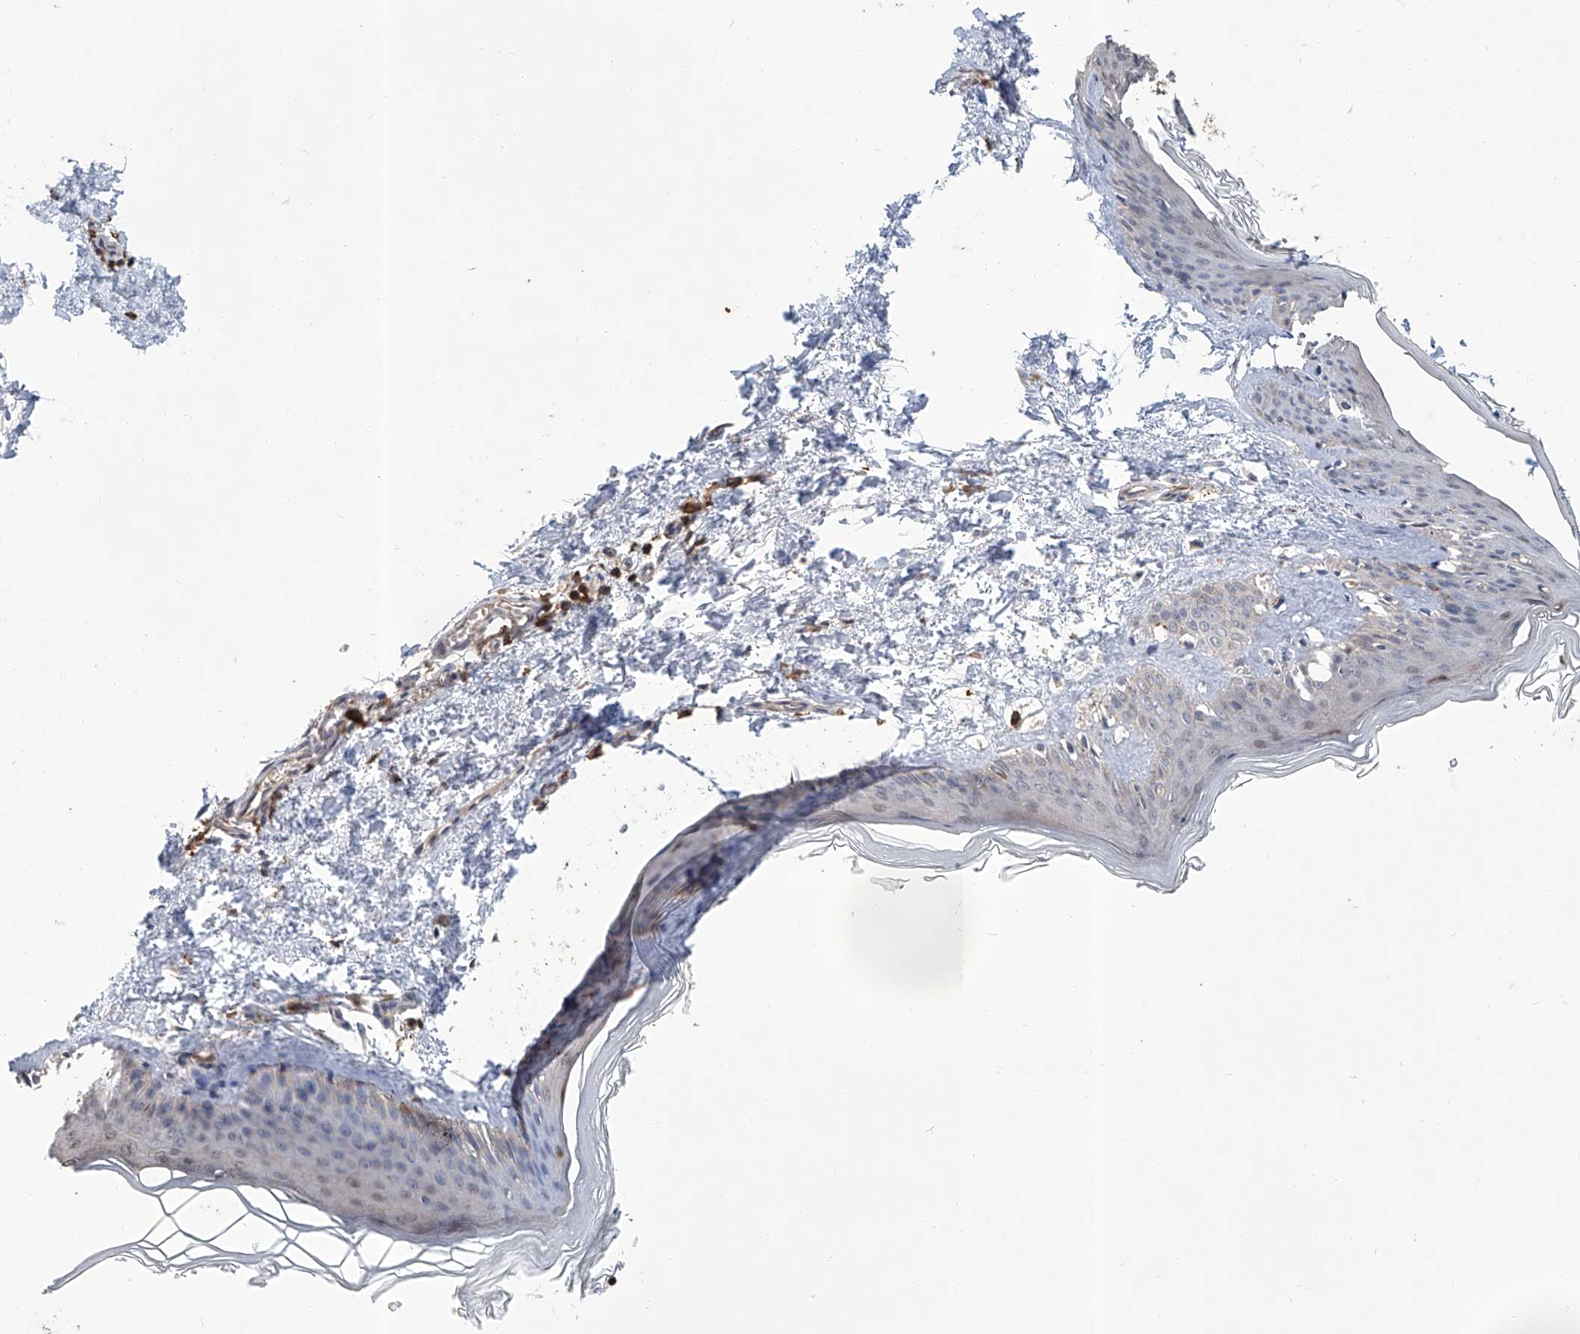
{"staining": {"intensity": "moderate", "quantity": ">75%", "location": "cytoplasmic/membranous"}, "tissue": "skin", "cell_type": "Fibroblasts", "image_type": "normal", "snomed": [{"axis": "morphology", "description": "Normal tissue, NOS"}, {"axis": "topography", "description": "Skin"}], "caption": "Immunohistochemical staining of unremarkable human skin reveals >75% levels of moderate cytoplasmic/membranous protein staining in approximately >75% of fibroblasts.", "gene": "GPT", "patient": {"sex": "female", "age": 27}}